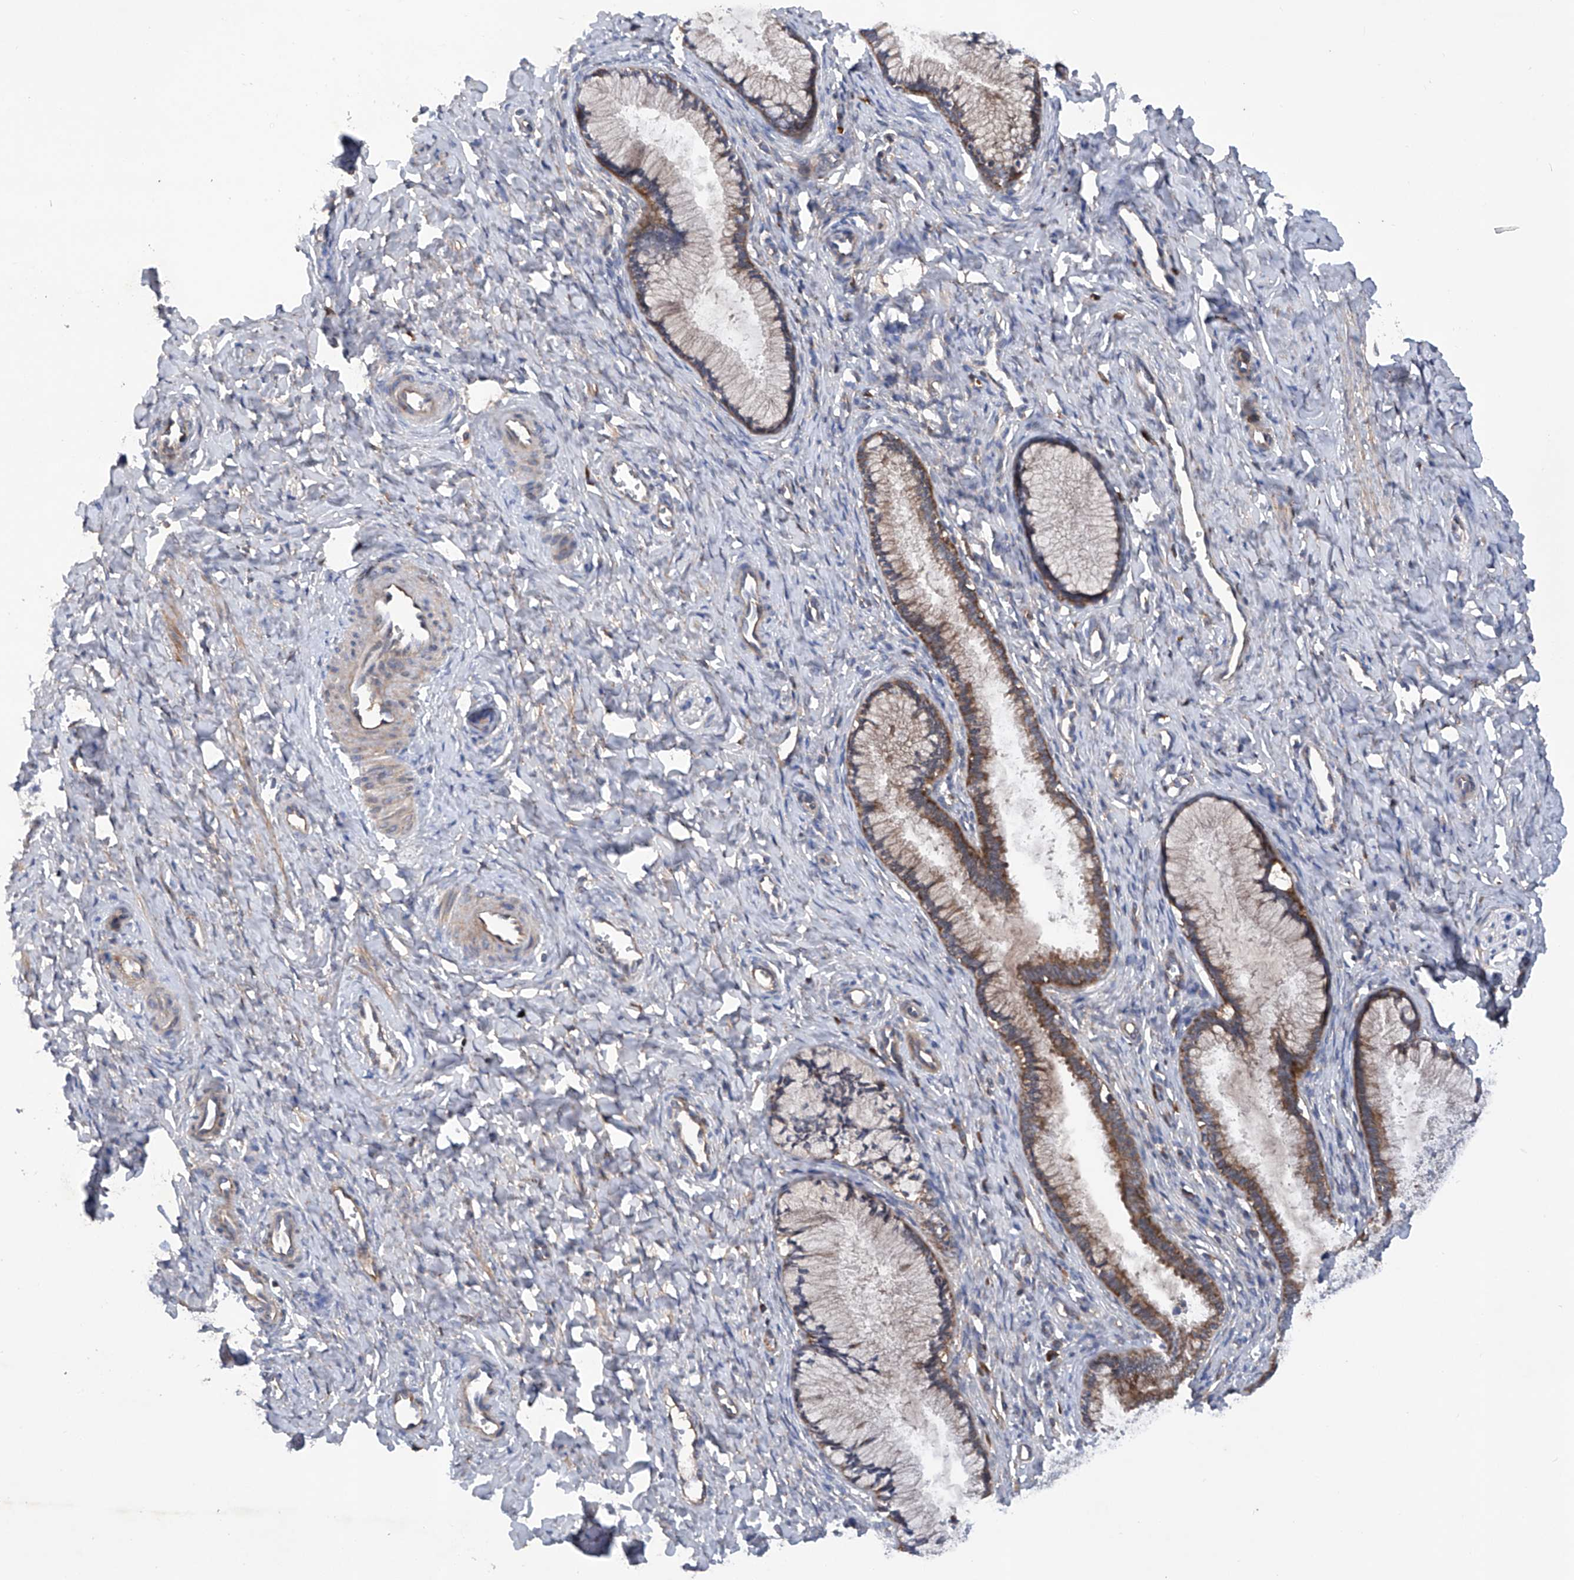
{"staining": {"intensity": "moderate", "quantity": "25%-75%", "location": "cytoplasmic/membranous"}, "tissue": "cervix", "cell_type": "Glandular cells", "image_type": "normal", "snomed": [{"axis": "morphology", "description": "Normal tissue, NOS"}, {"axis": "topography", "description": "Cervix"}], "caption": "A histopathology image showing moderate cytoplasmic/membranous expression in approximately 25%-75% of glandular cells in unremarkable cervix, as visualized by brown immunohistochemical staining.", "gene": "ASCC3", "patient": {"sex": "female", "age": 27}}